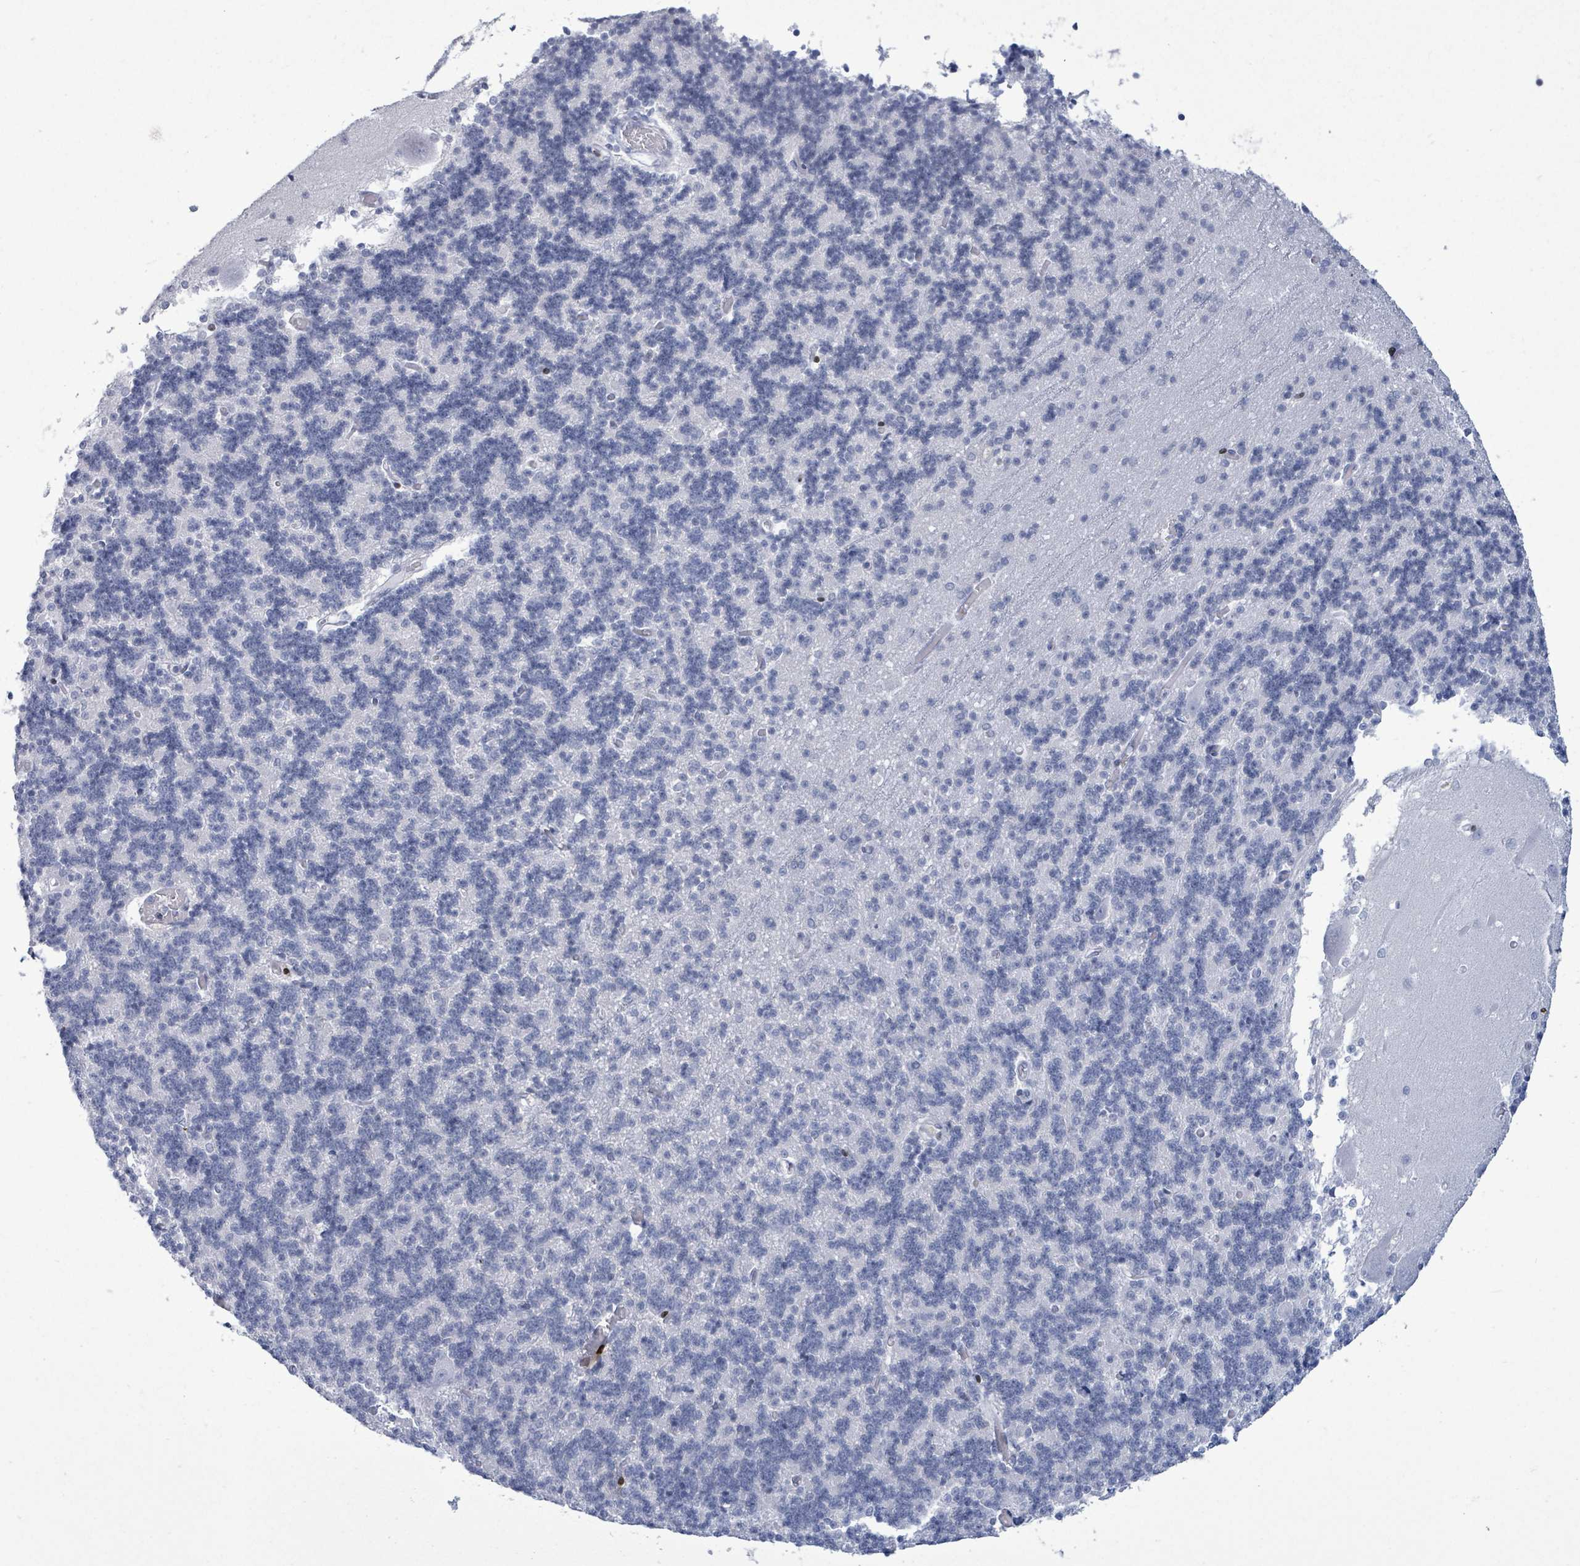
{"staining": {"intensity": "negative", "quantity": "none", "location": "none"}, "tissue": "cerebellum", "cell_type": "Cells in granular layer", "image_type": "normal", "snomed": [{"axis": "morphology", "description": "Normal tissue, NOS"}, {"axis": "topography", "description": "Cerebellum"}], "caption": "Unremarkable cerebellum was stained to show a protein in brown. There is no significant positivity in cells in granular layer. (Immunohistochemistry, brightfield microscopy, high magnification).", "gene": "MALL", "patient": {"sex": "male", "age": 37}}